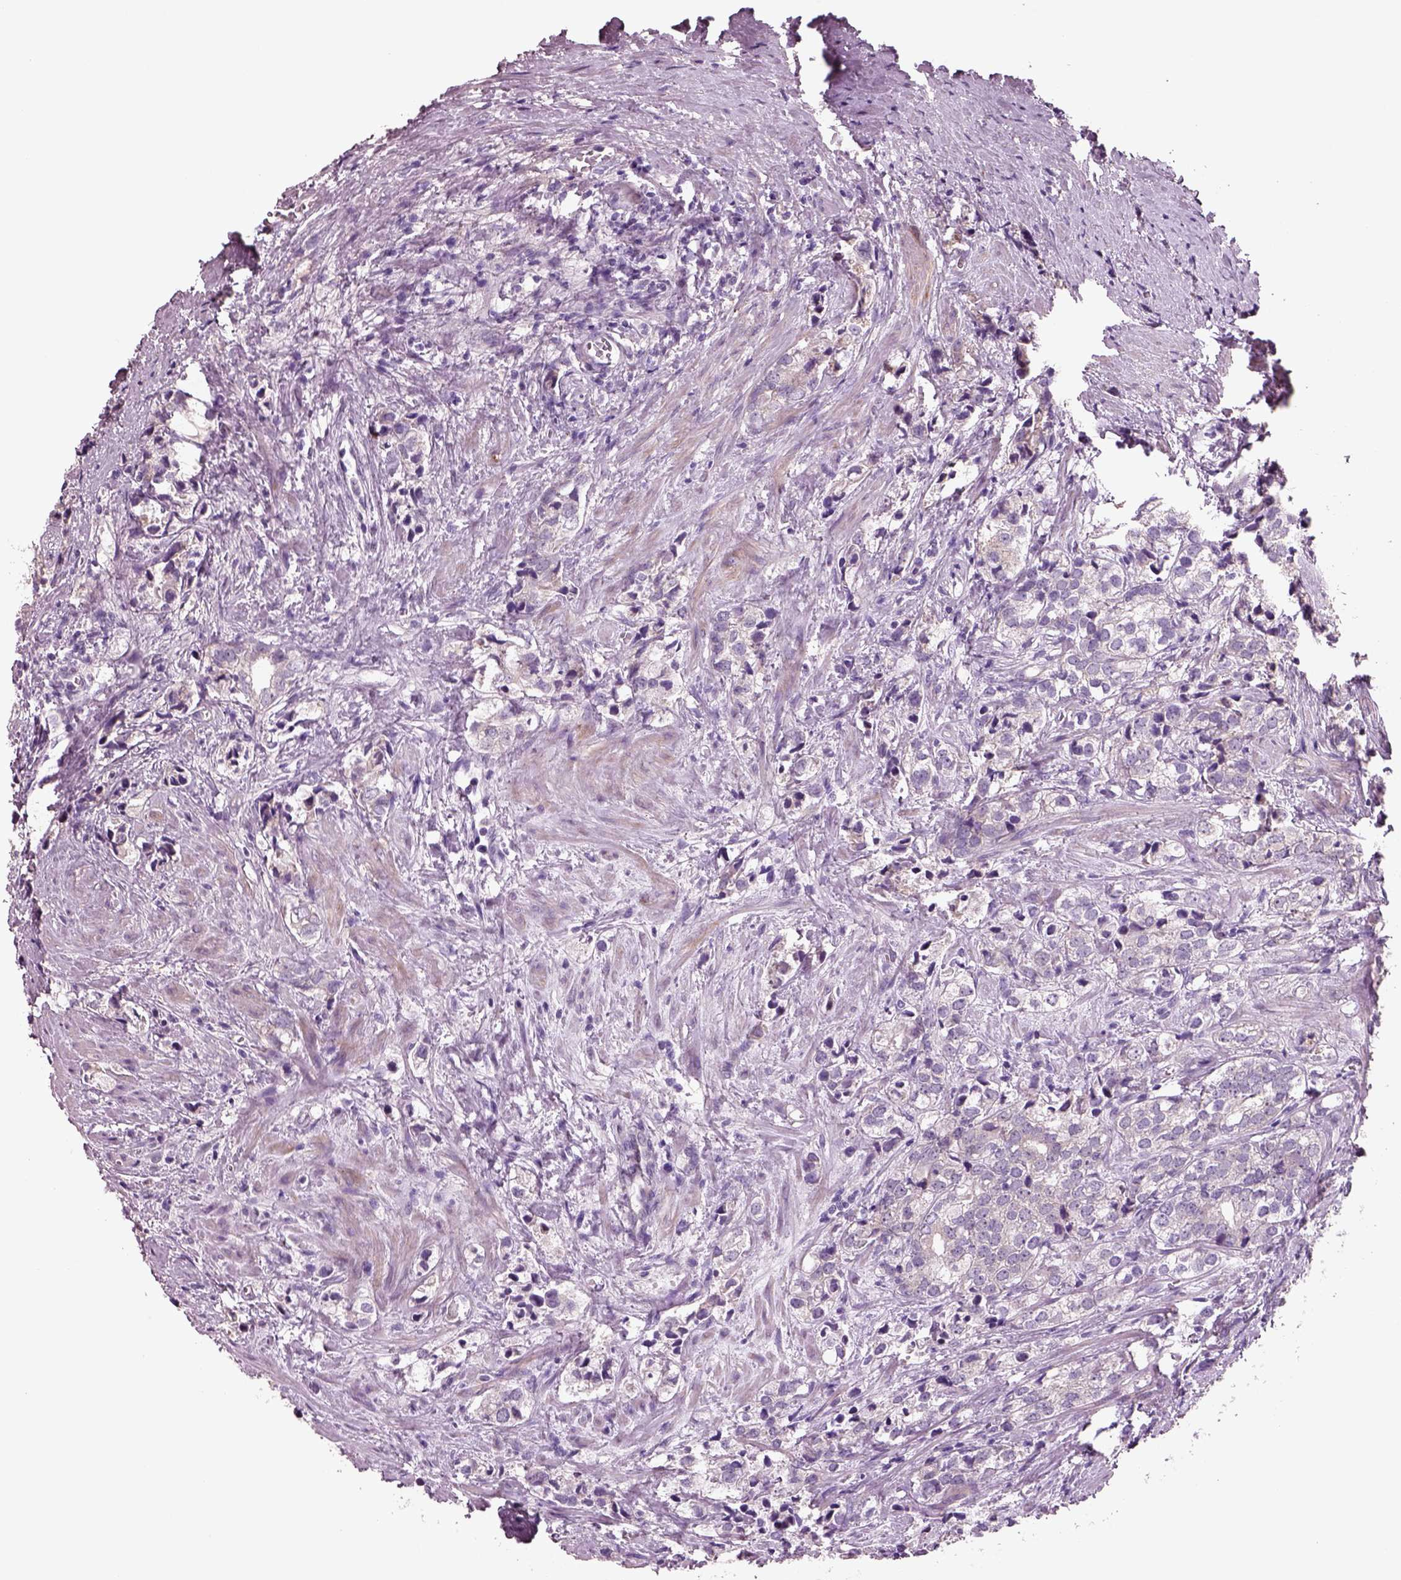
{"staining": {"intensity": "negative", "quantity": "none", "location": "none"}, "tissue": "prostate cancer", "cell_type": "Tumor cells", "image_type": "cancer", "snomed": [{"axis": "morphology", "description": "Adenocarcinoma, NOS"}, {"axis": "topography", "description": "Prostate and seminal vesicle, NOS"}], "caption": "Protein analysis of prostate adenocarcinoma reveals no significant staining in tumor cells.", "gene": "PLPP7", "patient": {"sex": "male", "age": 63}}